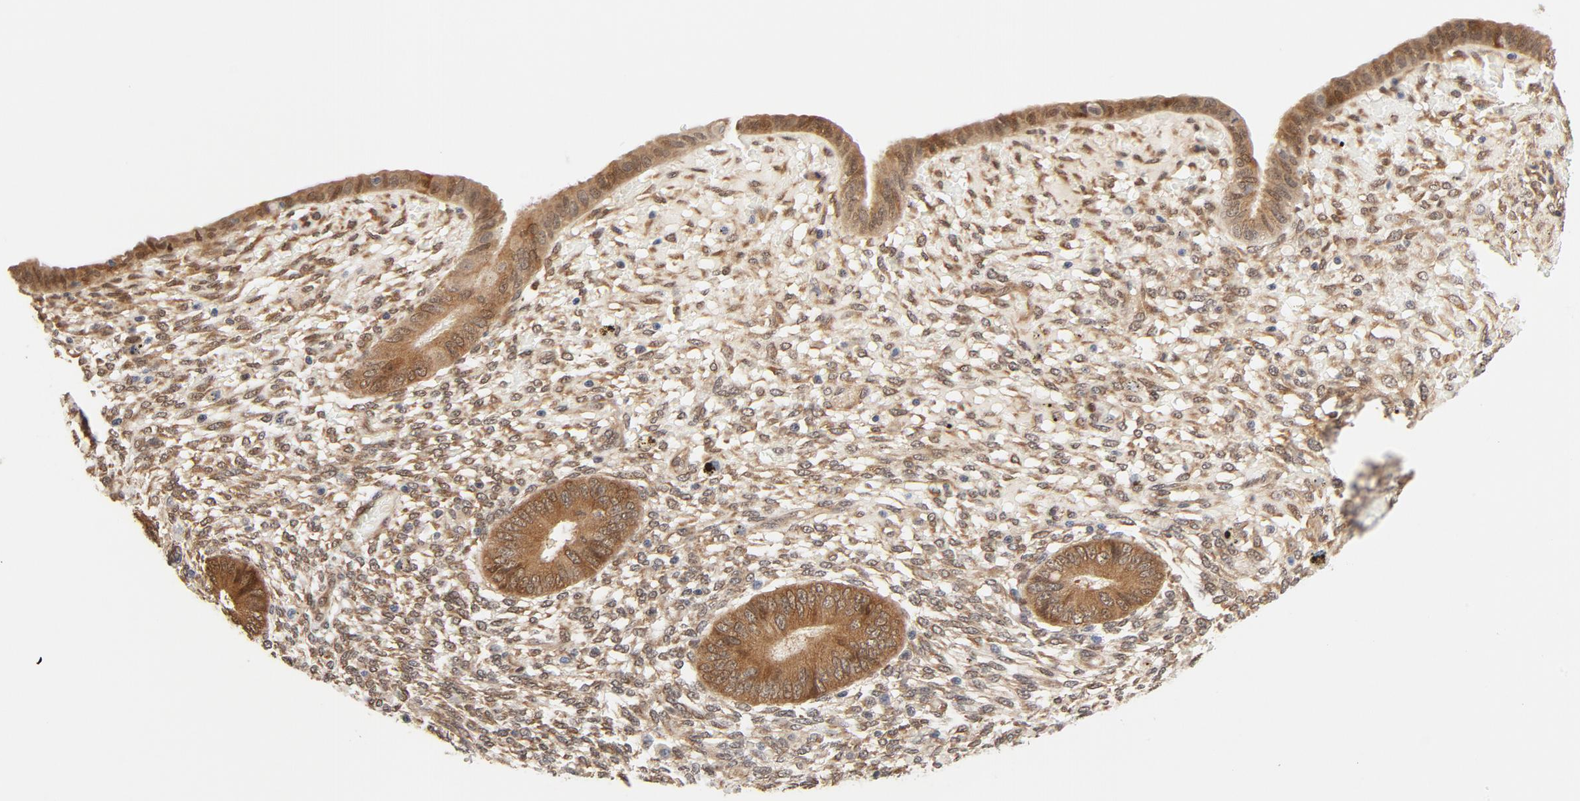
{"staining": {"intensity": "moderate", "quantity": ">75%", "location": "cytoplasmic/membranous"}, "tissue": "endometrium", "cell_type": "Cells in endometrial stroma", "image_type": "normal", "snomed": [{"axis": "morphology", "description": "Normal tissue, NOS"}, {"axis": "topography", "description": "Endometrium"}], "caption": "Normal endometrium was stained to show a protein in brown. There is medium levels of moderate cytoplasmic/membranous positivity in about >75% of cells in endometrial stroma. (DAB (3,3'-diaminobenzidine) IHC, brown staining for protein, blue staining for nuclei).", "gene": "EIF4E", "patient": {"sex": "female", "age": 42}}